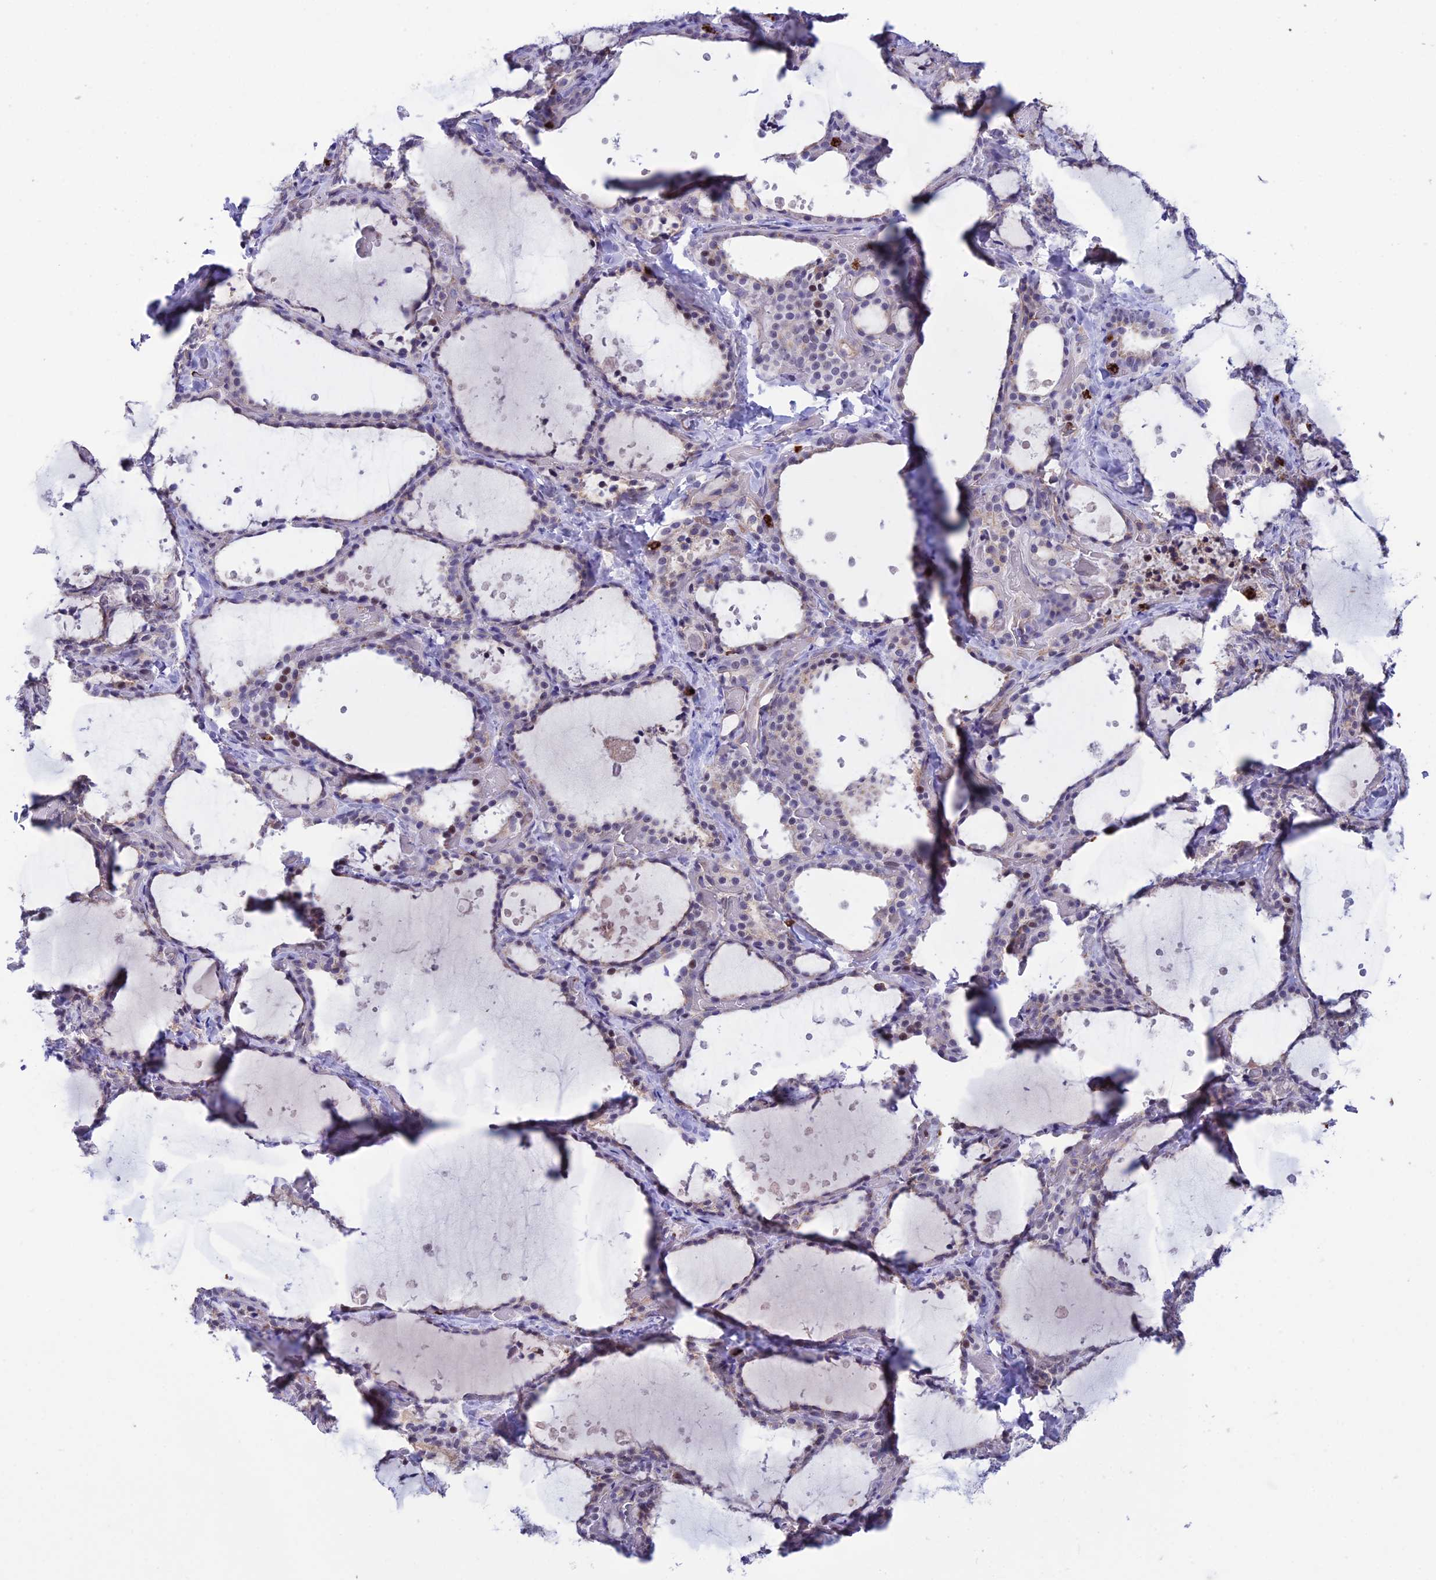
{"staining": {"intensity": "weak", "quantity": "<25%", "location": "nuclear"}, "tissue": "thyroid gland", "cell_type": "Glandular cells", "image_type": "normal", "snomed": [{"axis": "morphology", "description": "Normal tissue, NOS"}, {"axis": "topography", "description": "Thyroid gland"}], "caption": "This is an immunohistochemistry (IHC) micrograph of benign human thyroid gland. There is no expression in glandular cells.", "gene": "COL6A6", "patient": {"sex": "female", "age": 44}}